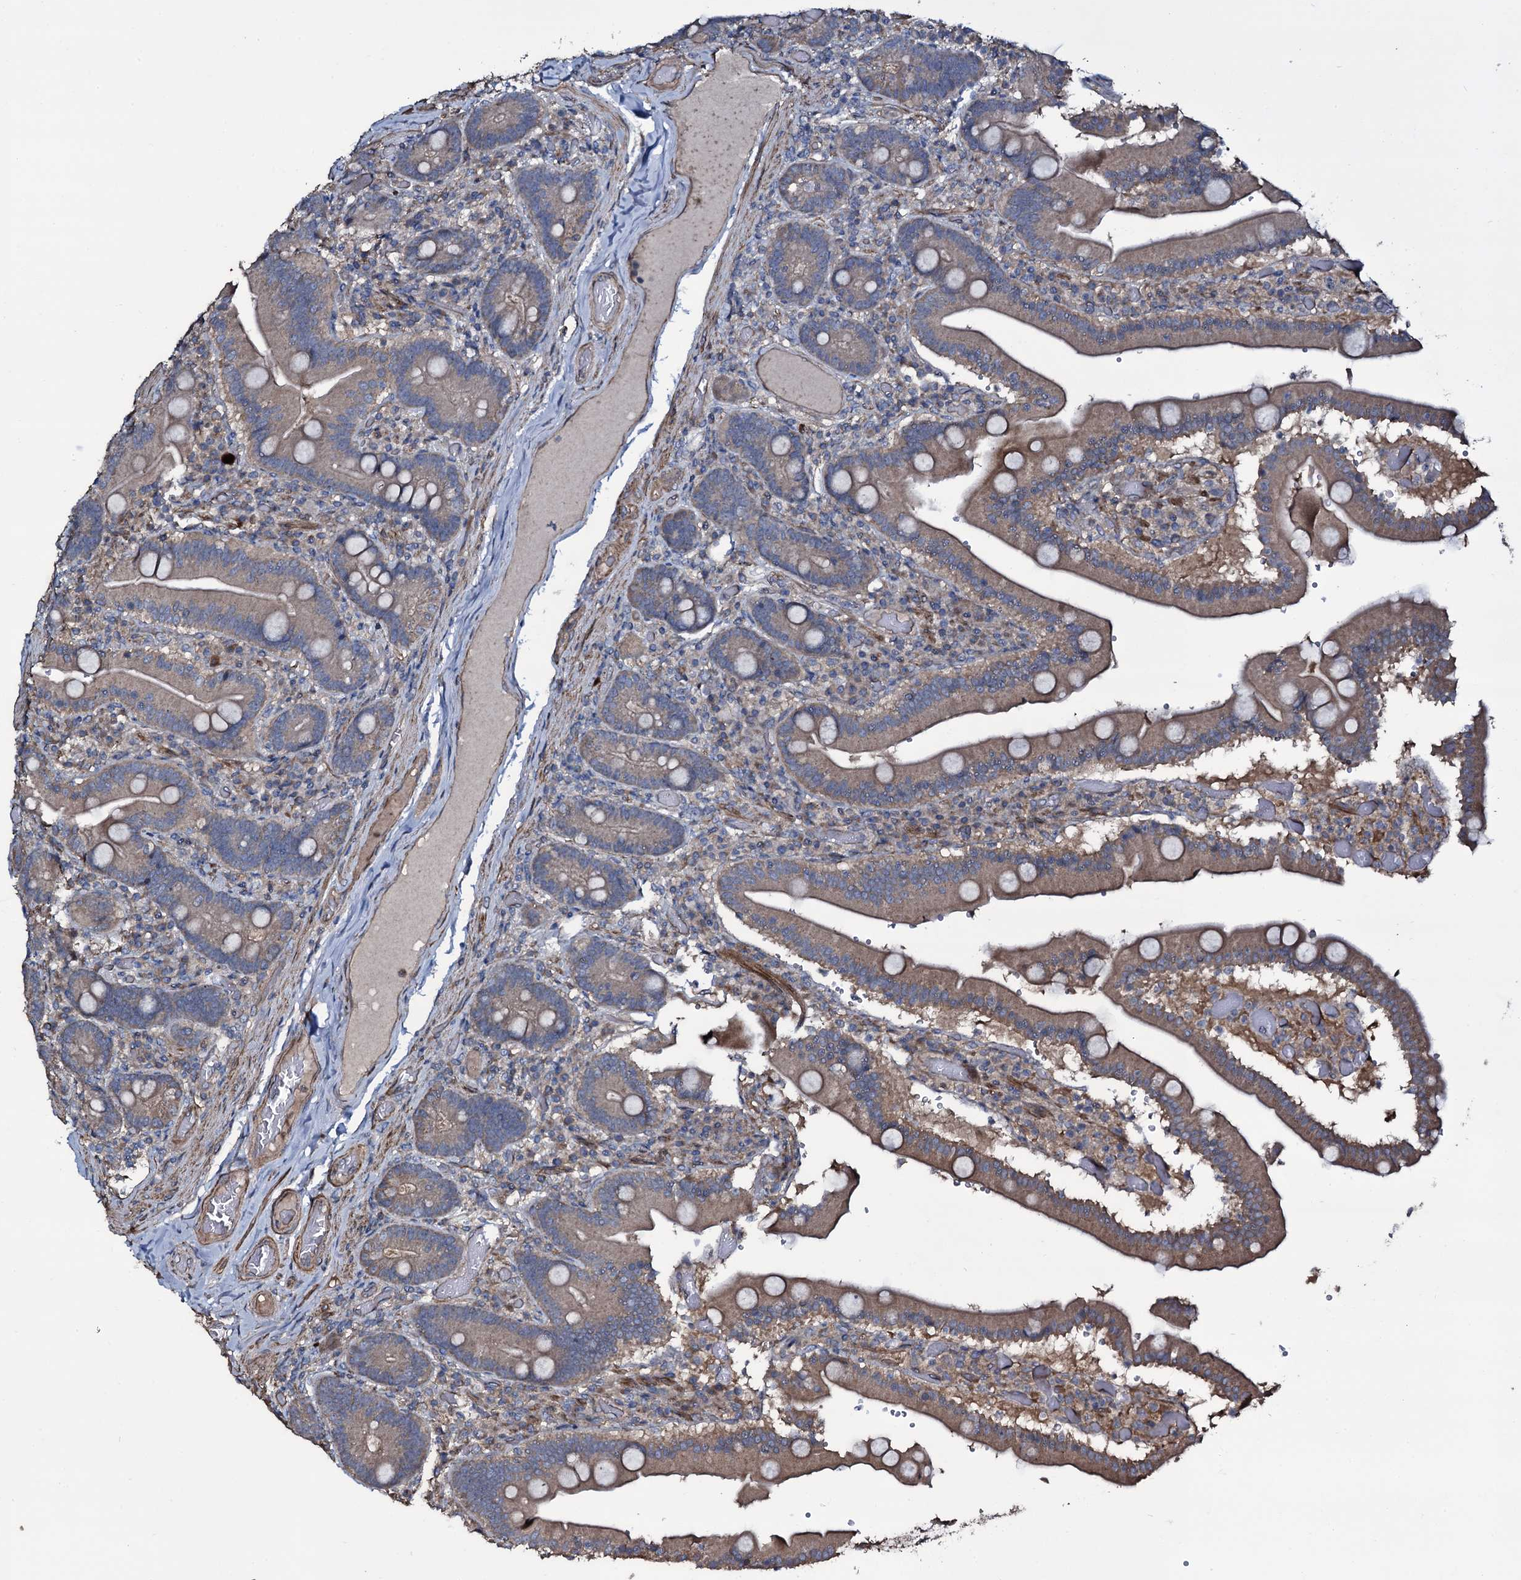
{"staining": {"intensity": "moderate", "quantity": "<25%", "location": "cytoplasmic/membranous"}, "tissue": "duodenum", "cell_type": "Glandular cells", "image_type": "normal", "snomed": [{"axis": "morphology", "description": "Normal tissue, NOS"}, {"axis": "topography", "description": "Duodenum"}], "caption": "A brown stain shows moderate cytoplasmic/membranous expression of a protein in glandular cells of normal human duodenum.", "gene": "WIPF3", "patient": {"sex": "female", "age": 62}}